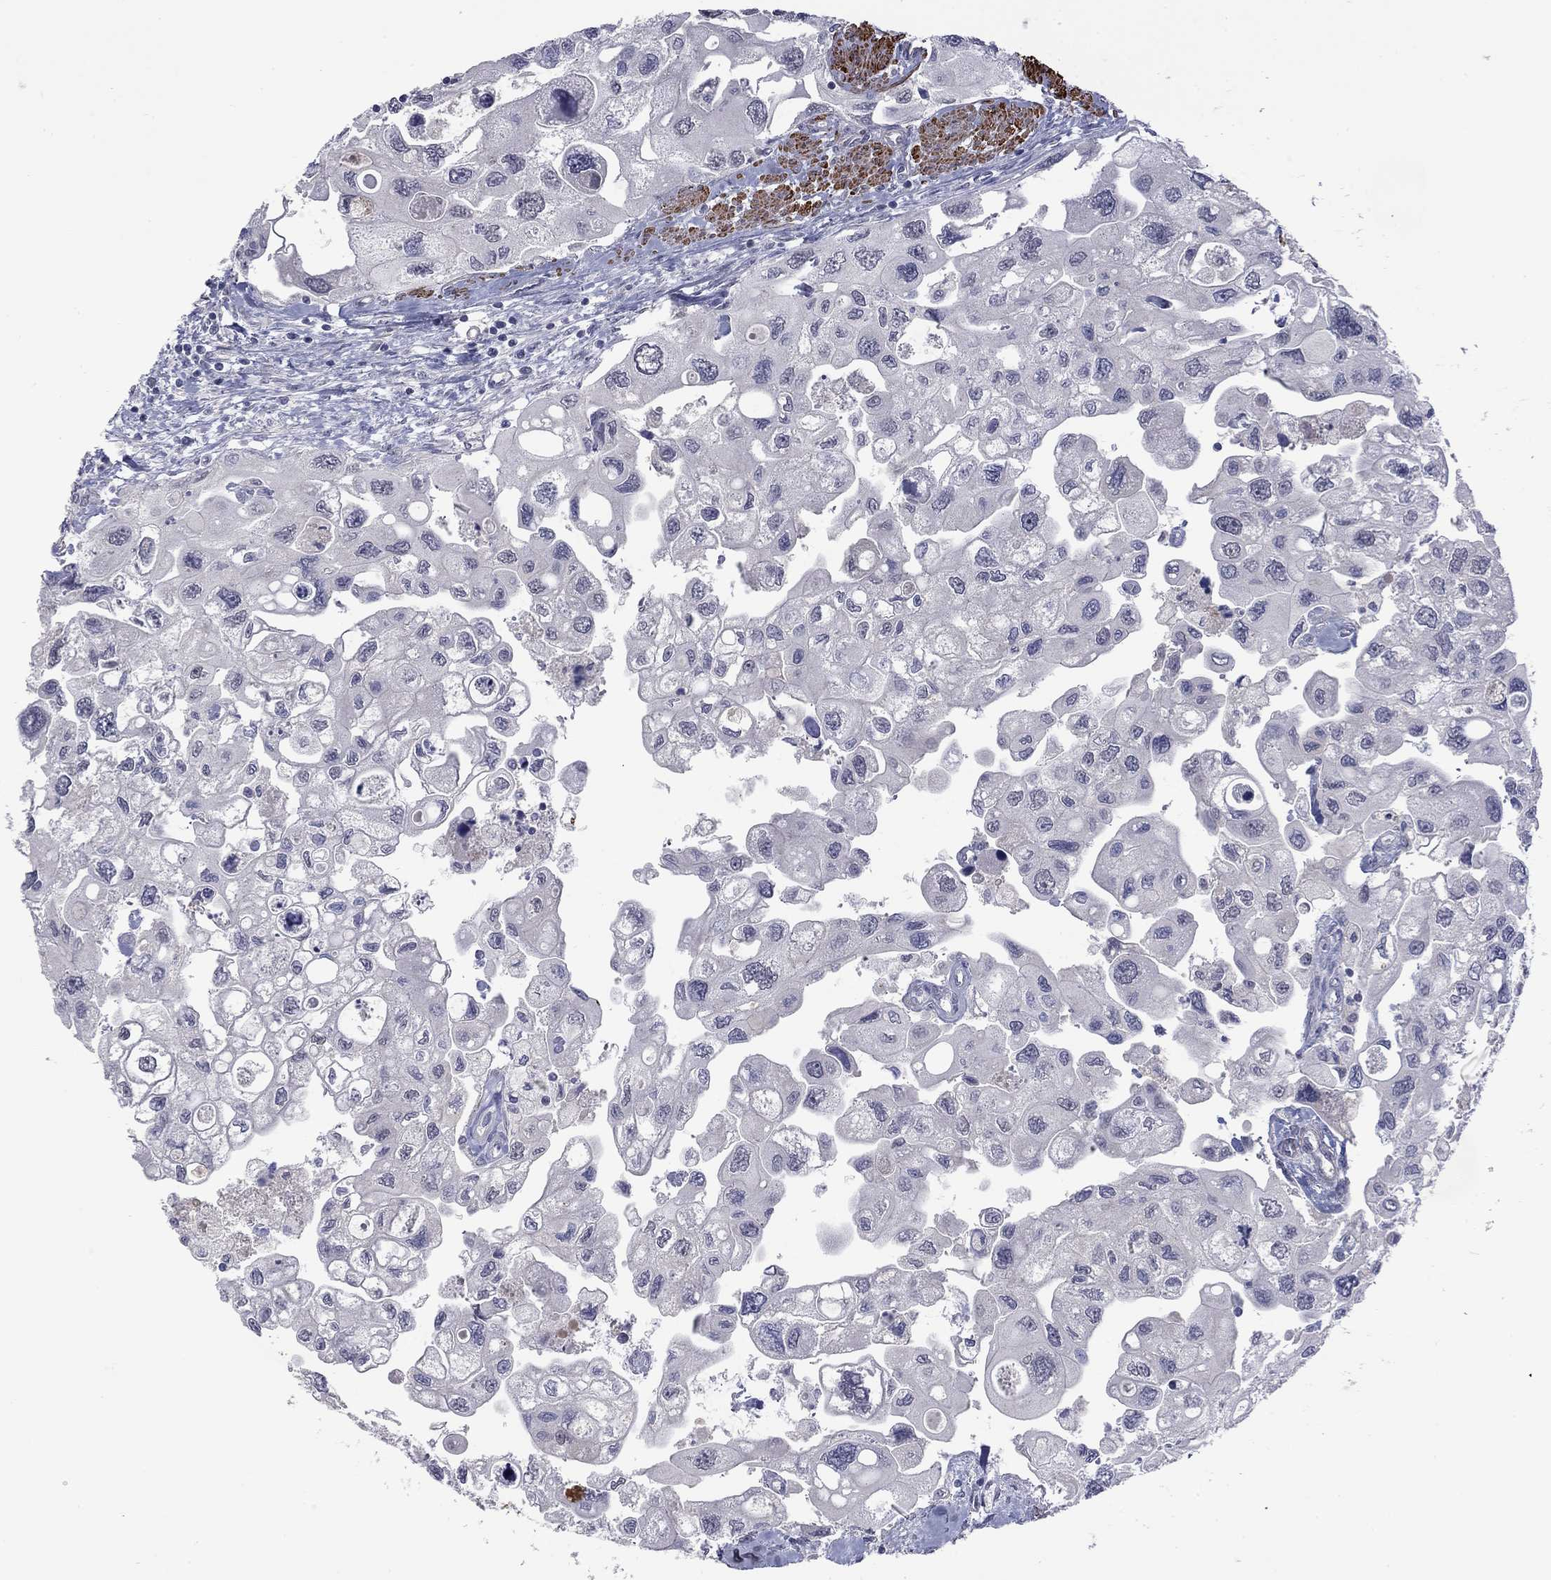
{"staining": {"intensity": "negative", "quantity": "none", "location": "none"}, "tissue": "urothelial cancer", "cell_type": "Tumor cells", "image_type": "cancer", "snomed": [{"axis": "morphology", "description": "Urothelial carcinoma, High grade"}, {"axis": "topography", "description": "Urinary bladder"}], "caption": "Tumor cells show no significant protein expression in urothelial cancer. Brightfield microscopy of IHC stained with DAB (3,3'-diaminobenzidine) (brown) and hematoxylin (blue), captured at high magnification.", "gene": "IP6K3", "patient": {"sex": "male", "age": 59}}